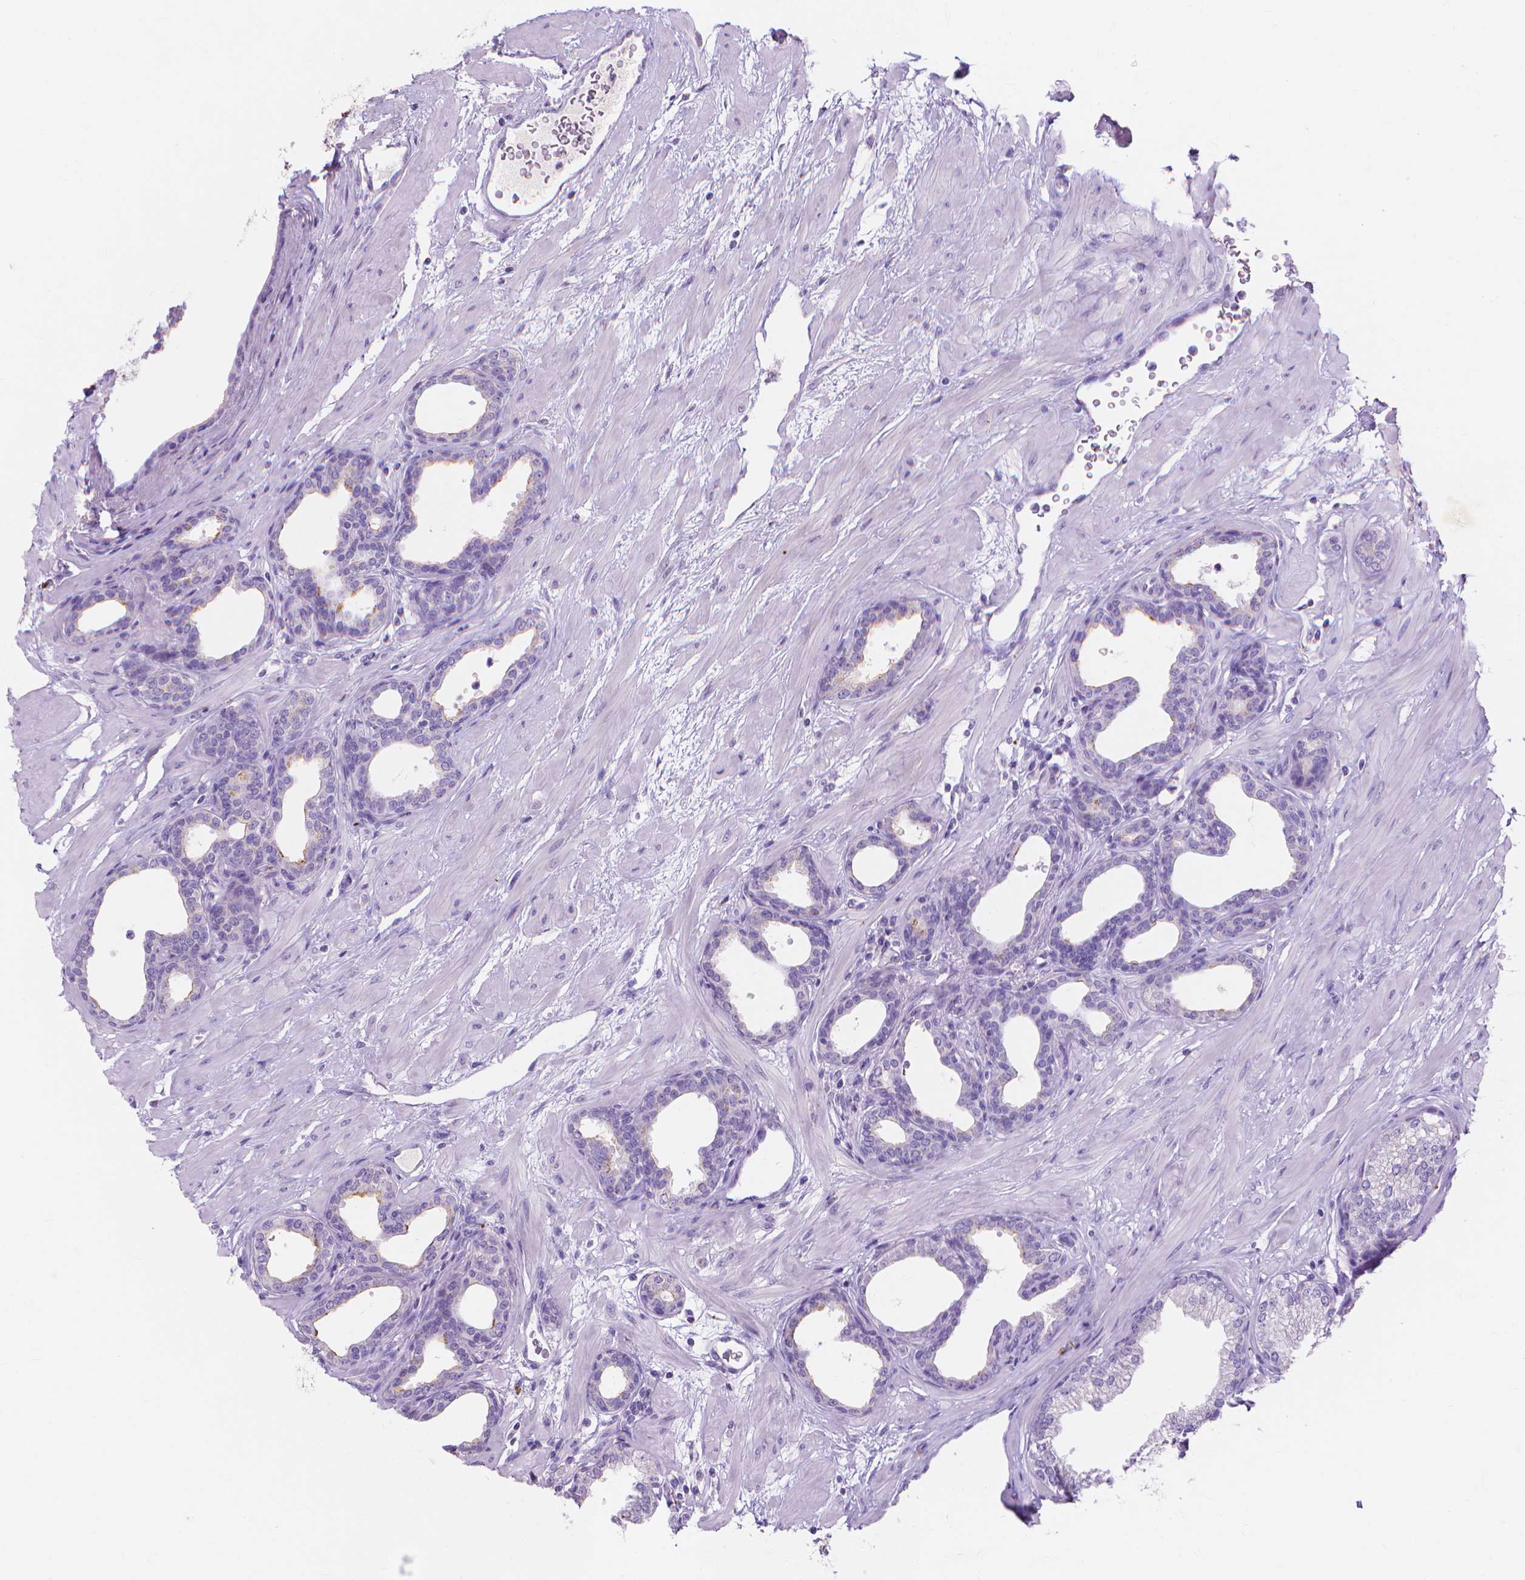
{"staining": {"intensity": "negative", "quantity": "none", "location": "none"}, "tissue": "prostate", "cell_type": "Glandular cells", "image_type": "normal", "snomed": [{"axis": "morphology", "description": "Normal tissue, NOS"}, {"axis": "topography", "description": "Prostate"}], "caption": "A high-resolution histopathology image shows IHC staining of normal prostate, which demonstrates no significant expression in glandular cells.", "gene": "MMP11", "patient": {"sex": "male", "age": 37}}